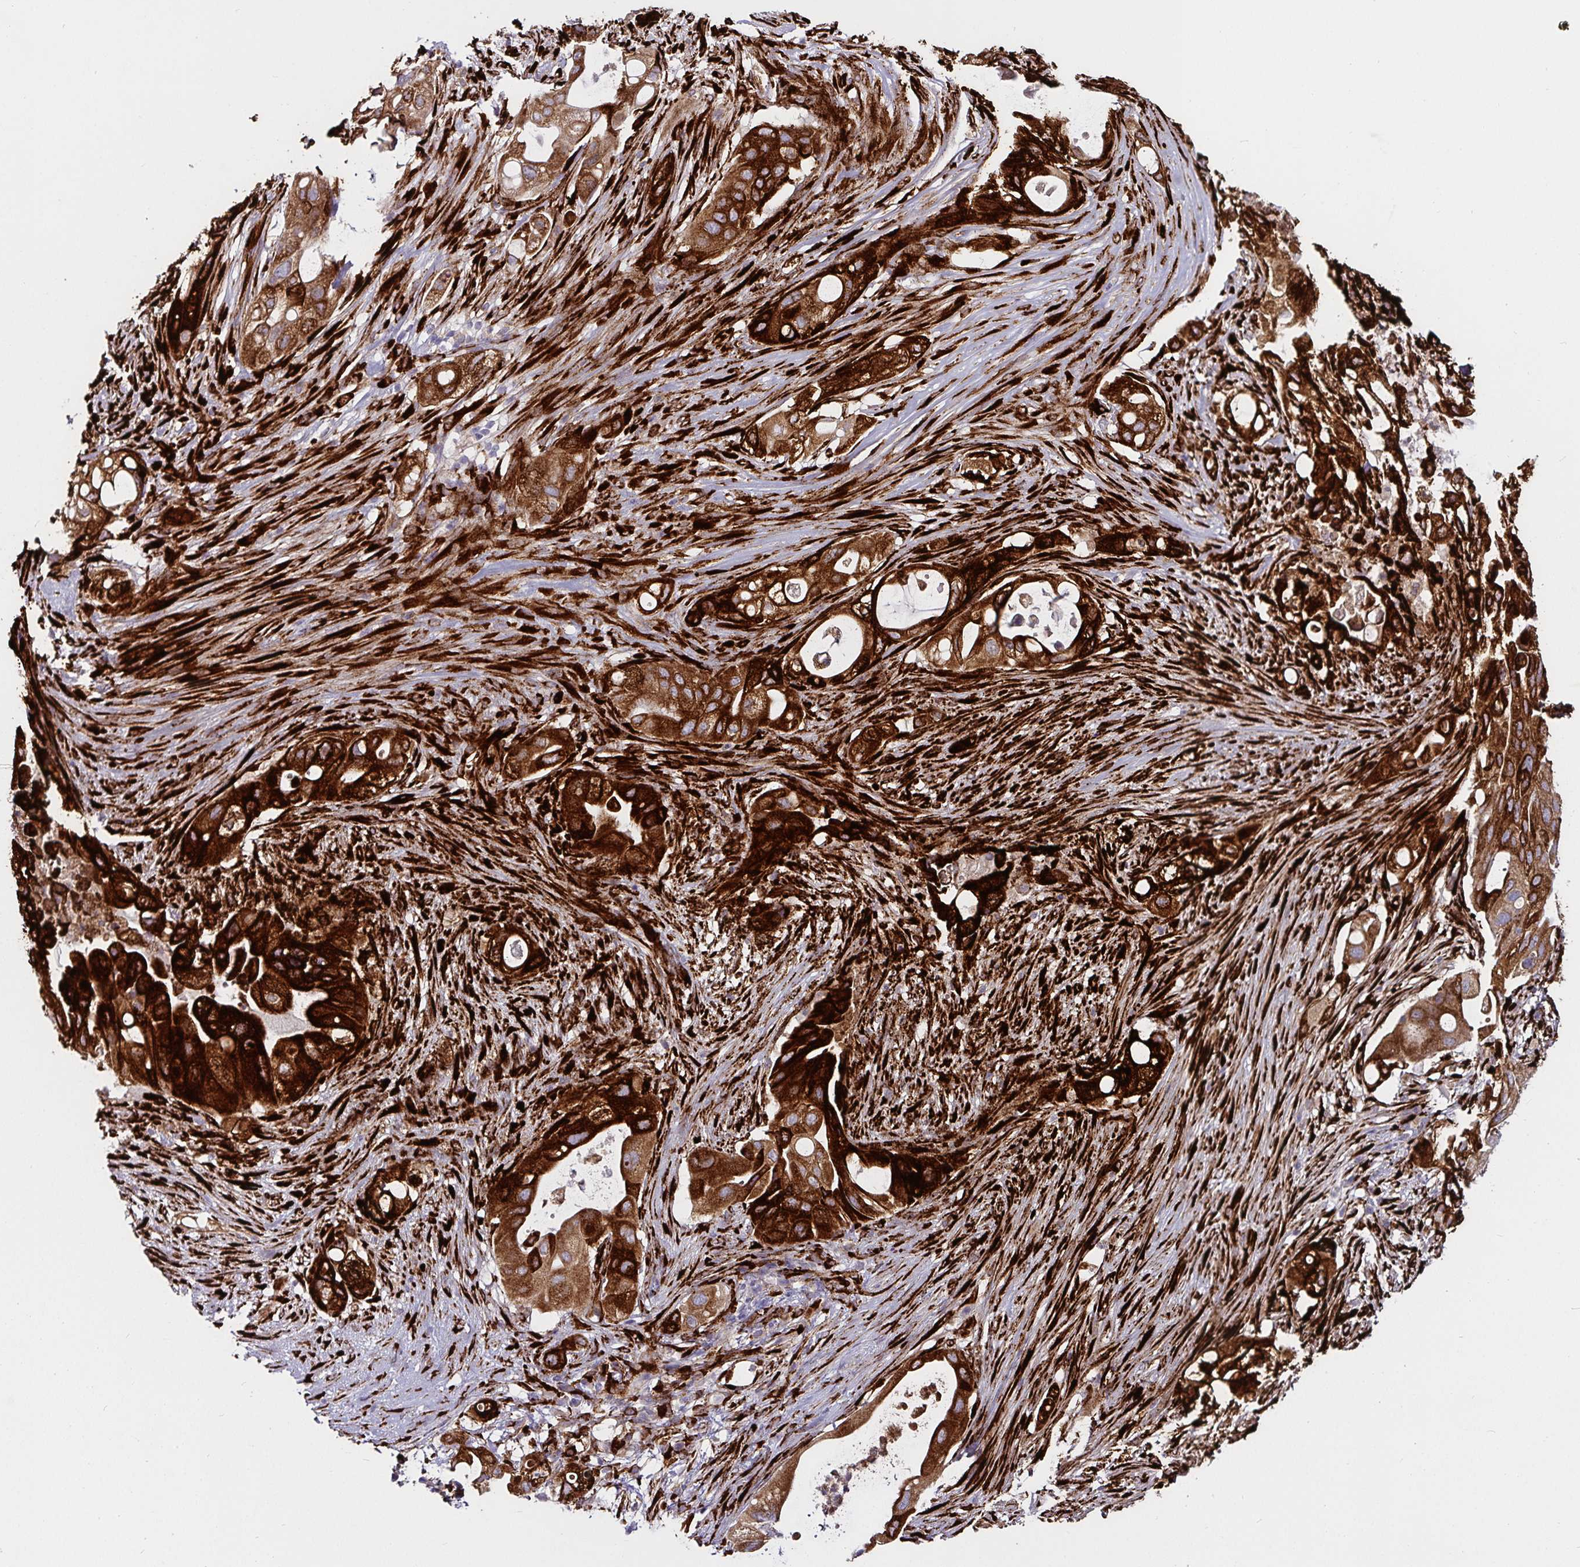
{"staining": {"intensity": "strong", "quantity": ">75%", "location": "cytoplasmic/membranous"}, "tissue": "pancreatic cancer", "cell_type": "Tumor cells", "image_type": "cancer", "snomed": [{"axis": "morphology", "description": "Adenocarcinoma, NOS"}, {"axis": "topography", "description": "Pancreas"}], "caption": "Protein expression analysis of human pancreatic adenocarcinoma reveals strong cytoplasmic/membranous expression in about >75% of tumor cells.", "gene": "P4HA2", "patient": {"sex": "female", "age": 72}}